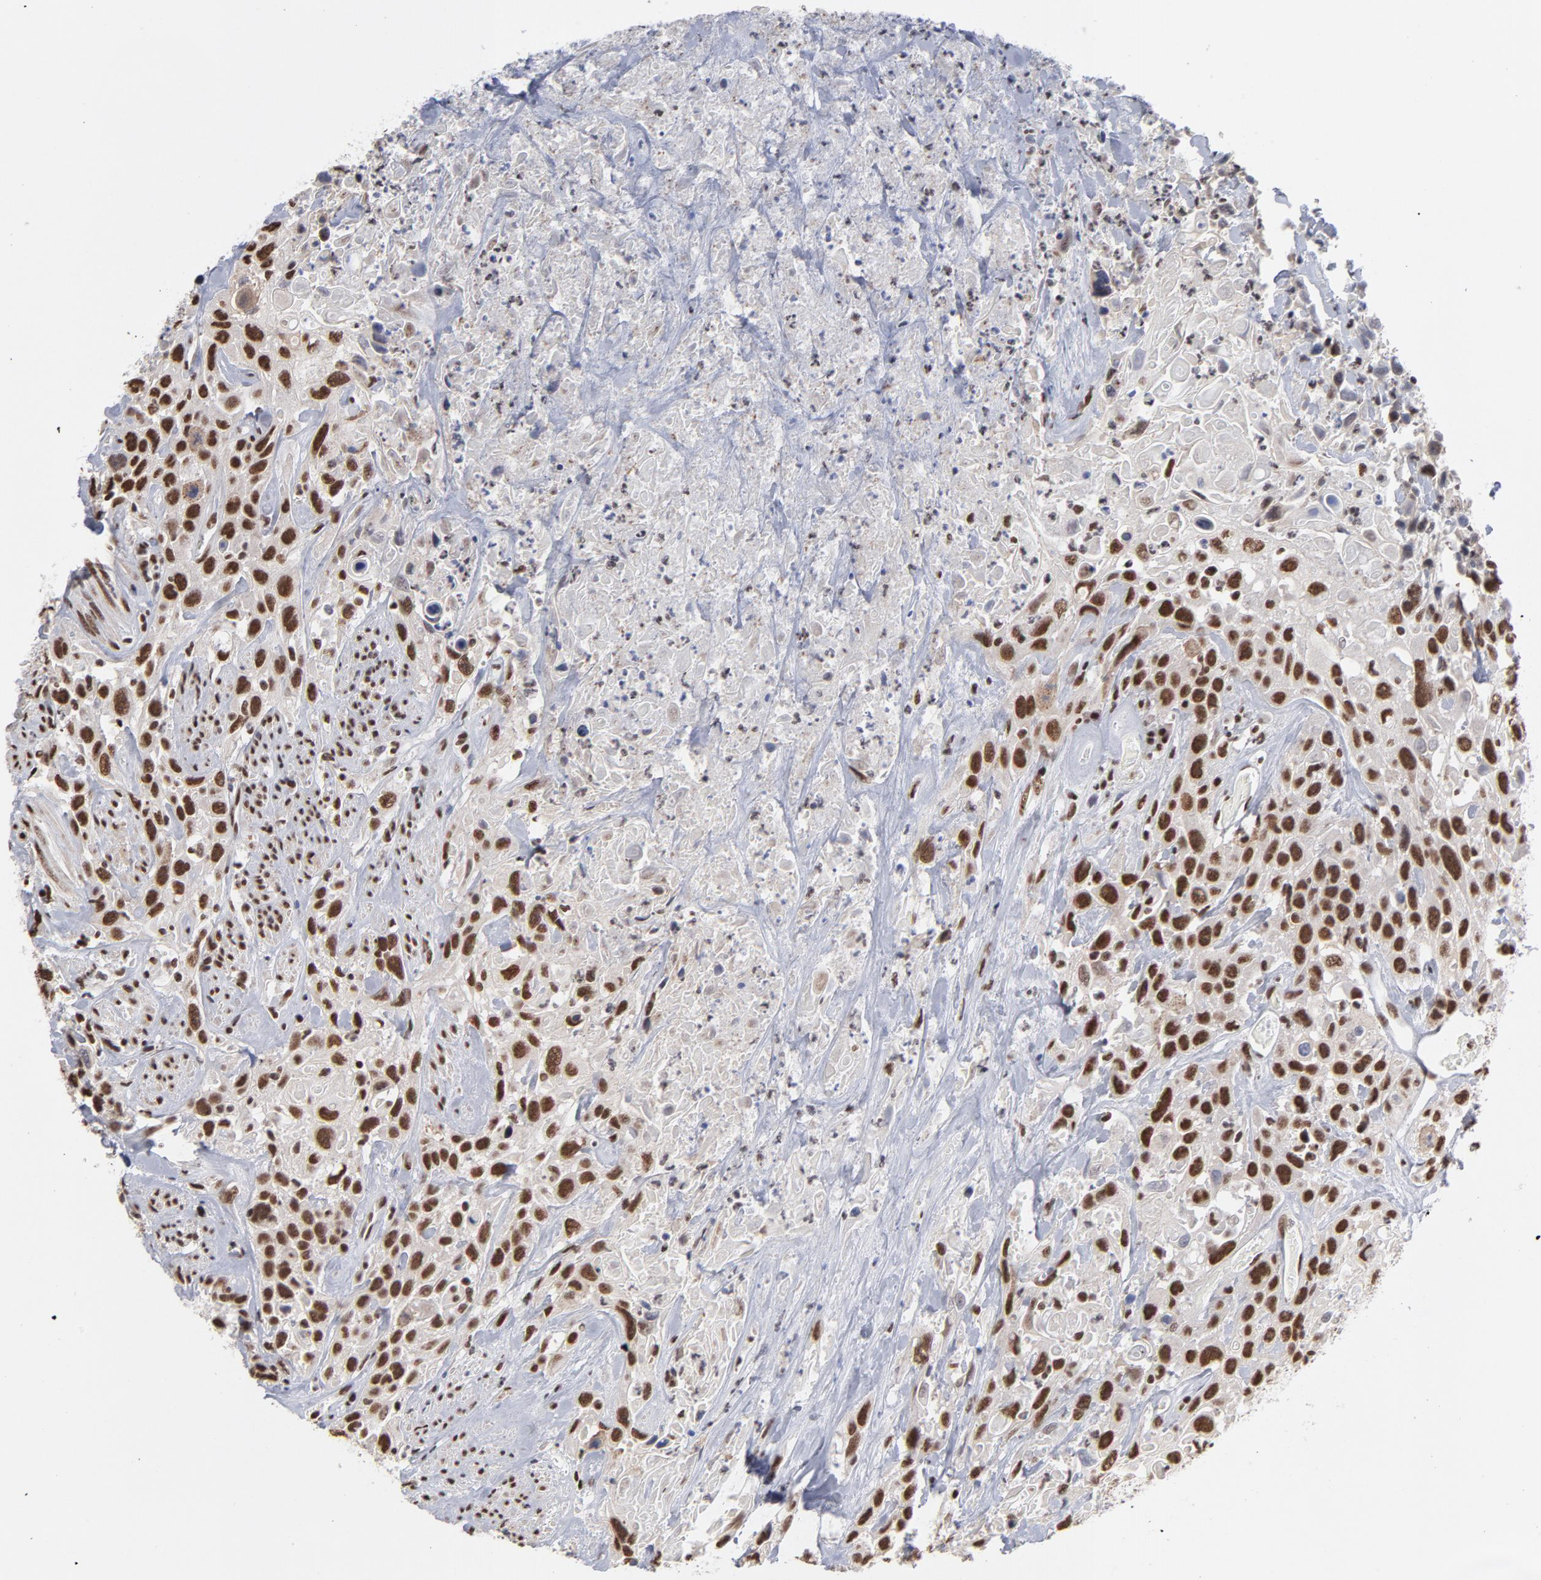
{"staining": {"intensity": "strong", "quantity": "25%-75%", "location": "cytoplasmic/membranous,nuclear"}, "tissue": "urothelial cancer", "cell_type": "Tumor cells", "image_type": "cancer", "snomed": [{"axis": "morphology", "description": "Urothelial carcinoma, High grade"}, {"axis": "topography", "description": "Urinary bladder"}], "caption": "A photomicrograph of urothelial cancer stained for a protein displays strong cytoplasmic/membranous and nuclear brown staining in tumor cells.", "gene": "ZNF3", "patient": {"sex": "female", "age": 84}}